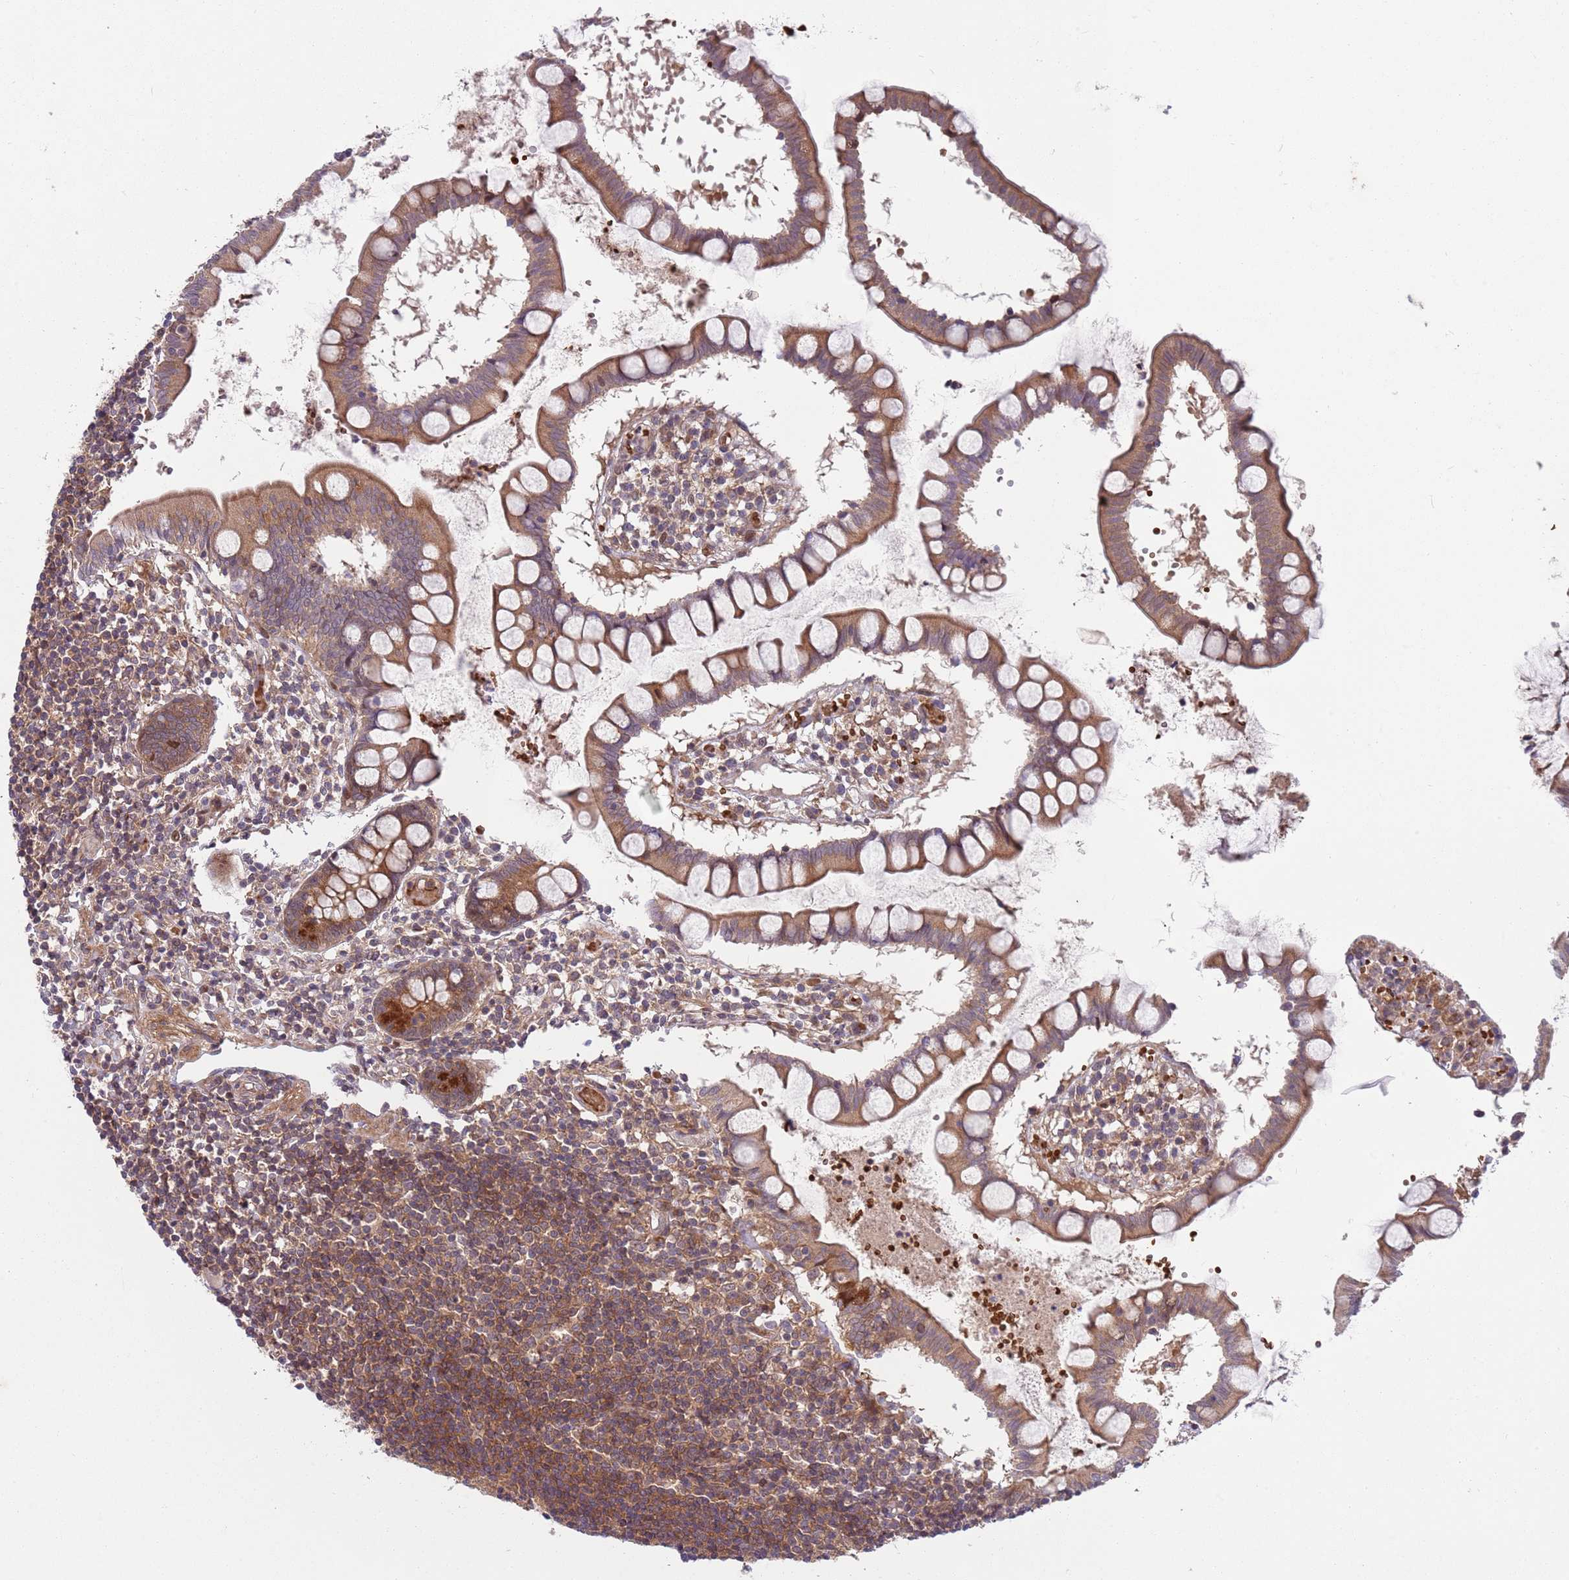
{"staining": {"intensity": "moderate", "quantity": ">75%", "location": "cytoplasmic/membranous"}, "tissue": "colon", "cell_type": "Endothelial cells", "image_type": "normal", "snomed": [{"axis": "morphology", "description": "Normal tissue, NOS"}, {"axis": "morphology", "description": "Adenocarcinoma, NOS"}, {"axis": "topography", "description": "Colon"}], "caption": "Moderate cytoplasmic/membranous positivity for a protein is appreciated in about >75% of endothelial cells of benign colon using immunohistochemistry (IHC).", "gene": "GGA1", "patient": {"sex": "female", "age": 55}}